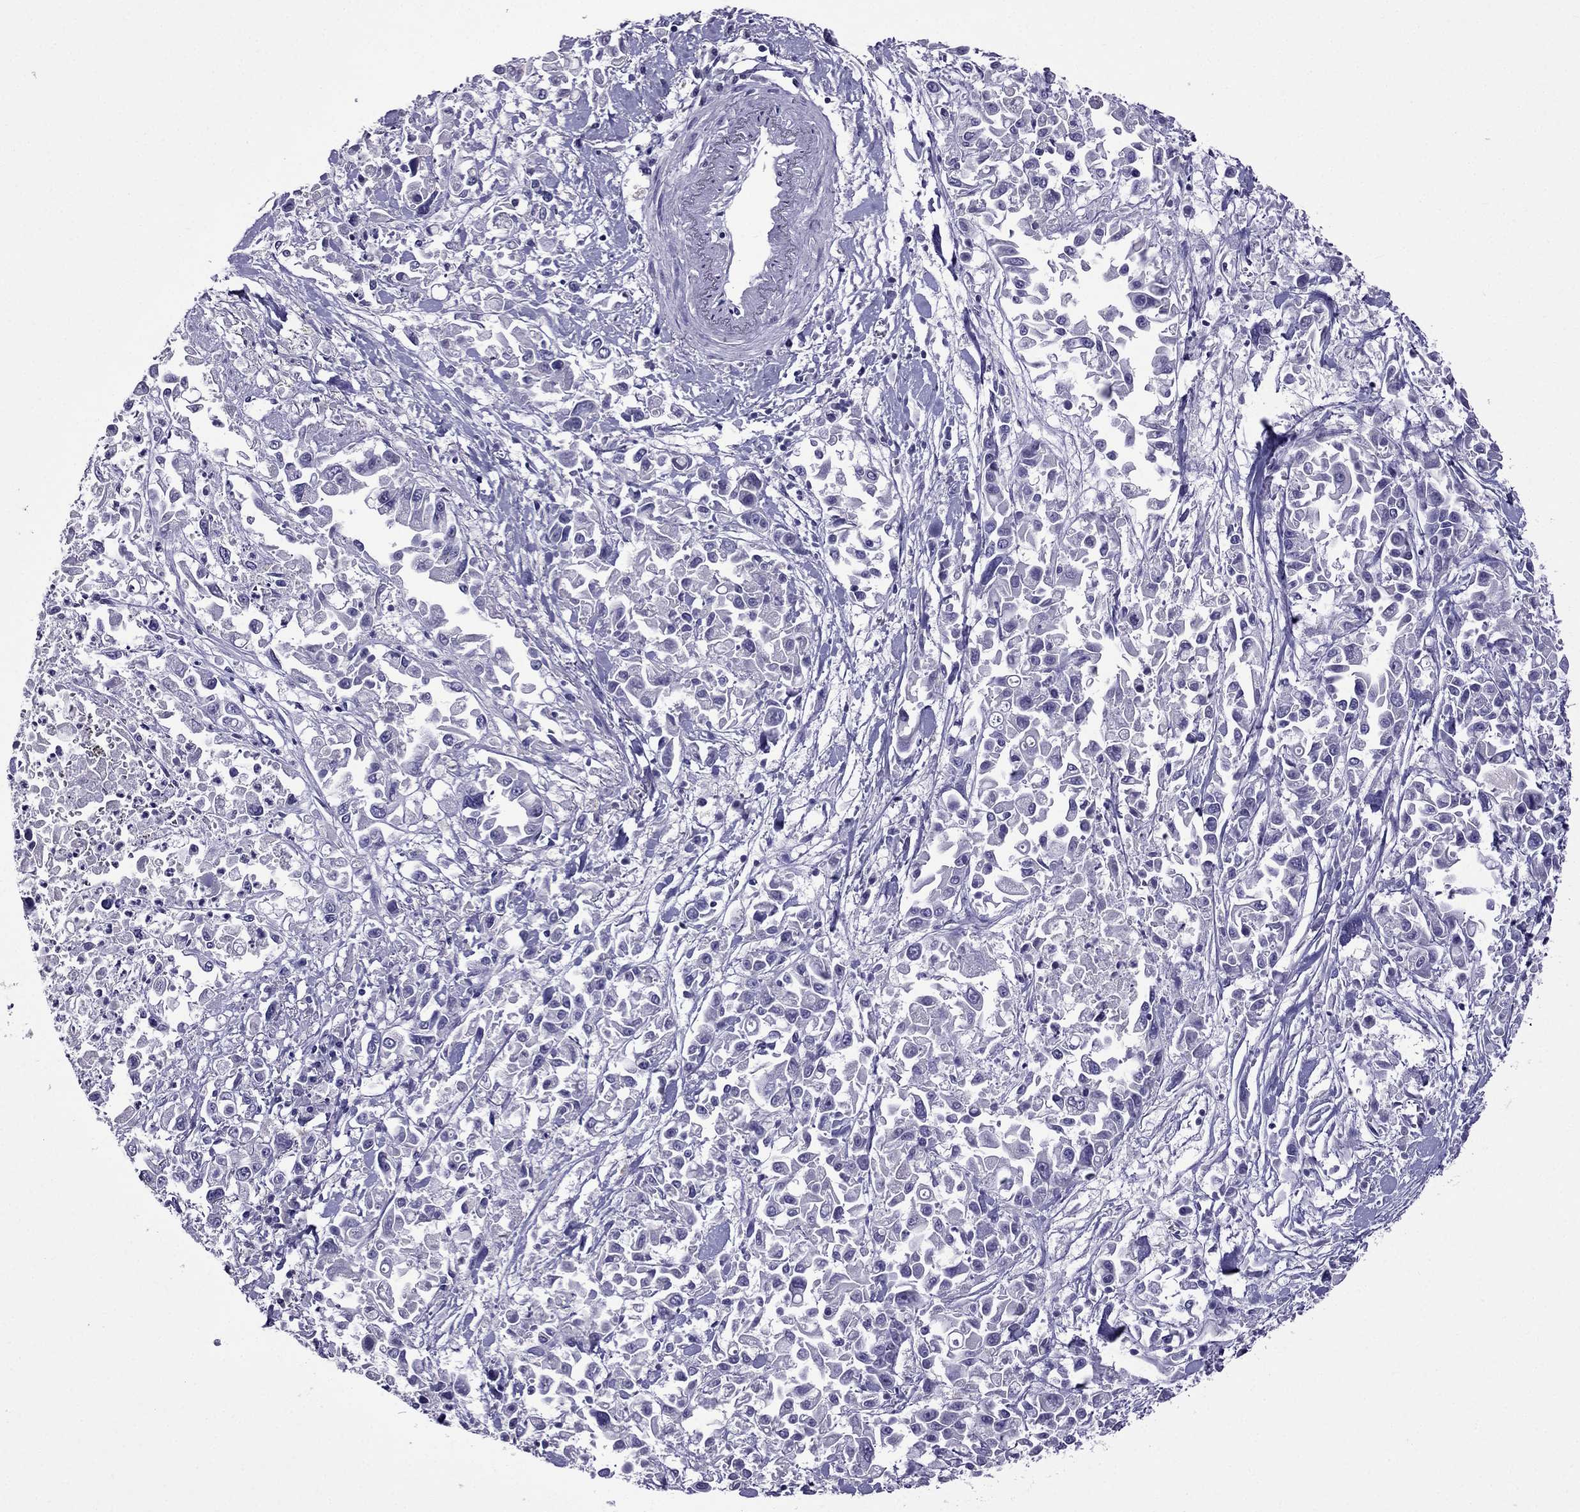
{"staining": {"intensity": "negative", "quantity": "none", "location": "none"}, "tissue": "pancreatic cancer", "cell_type": "Tumor cells", "image_type": "cancer", "snomed": [{"axis": "morphology", "description": "Adenocarcinoma, NOS"}, {"axis": "topography", "description": "Pancreas"}], "caption": "DAB (3,3'-diaminobenzidine) immunohistochemical staining of human pancreatic cancer (adenocarcinoma) displays no significant staining in tumor cells.", "gene": "SPTBN4", "patient": {"sex": "female", "age": 83}}